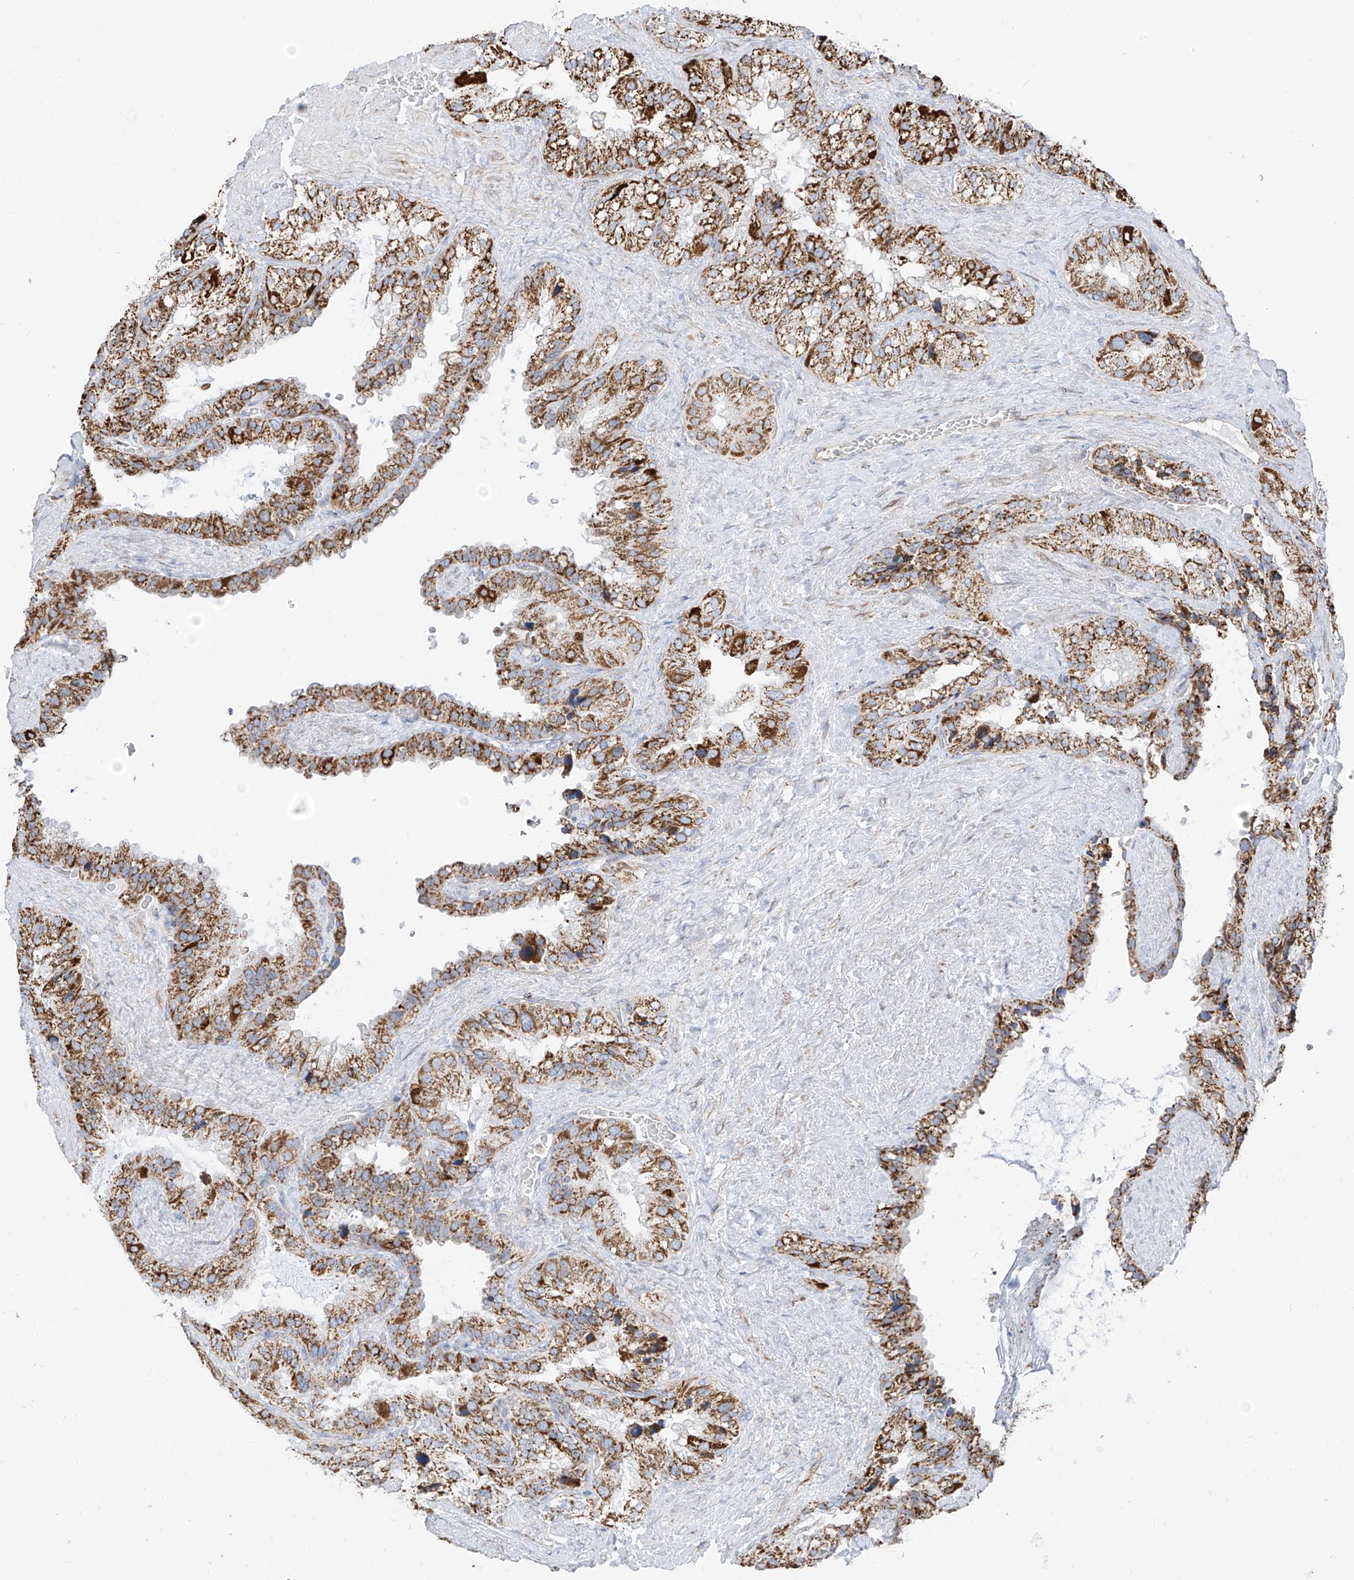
{"staining": {"intensity": "strong", "quantity": ">75%", "location": "cytoplasmic/membranous"}, "tissue": "seminal vesicle", "cell_type": "Glandular cells", "image_type": "normal", "snomed": [{"axis": "morphology", "description": "Normal tissue, NOS"}, {"axis": "topography", "description": "Prostate"}, {"axis": "topography", "description": "Seminal veicle"}], "caption": "IHC staining of benign seminal vesicle, which shows high levels of strong cytoplasmic/membranous positivity in about >75% of glandular cells indicating strong cytoplasmic/membranous protein expression. The staining was performed using DAB (3,3'-diaminobenzidine) (brown) for protein detection and nuclei were counterstained in hematoxylin (blue).", "gene": "ETHE1", "patient": {"sex": "male", "age": 68}}